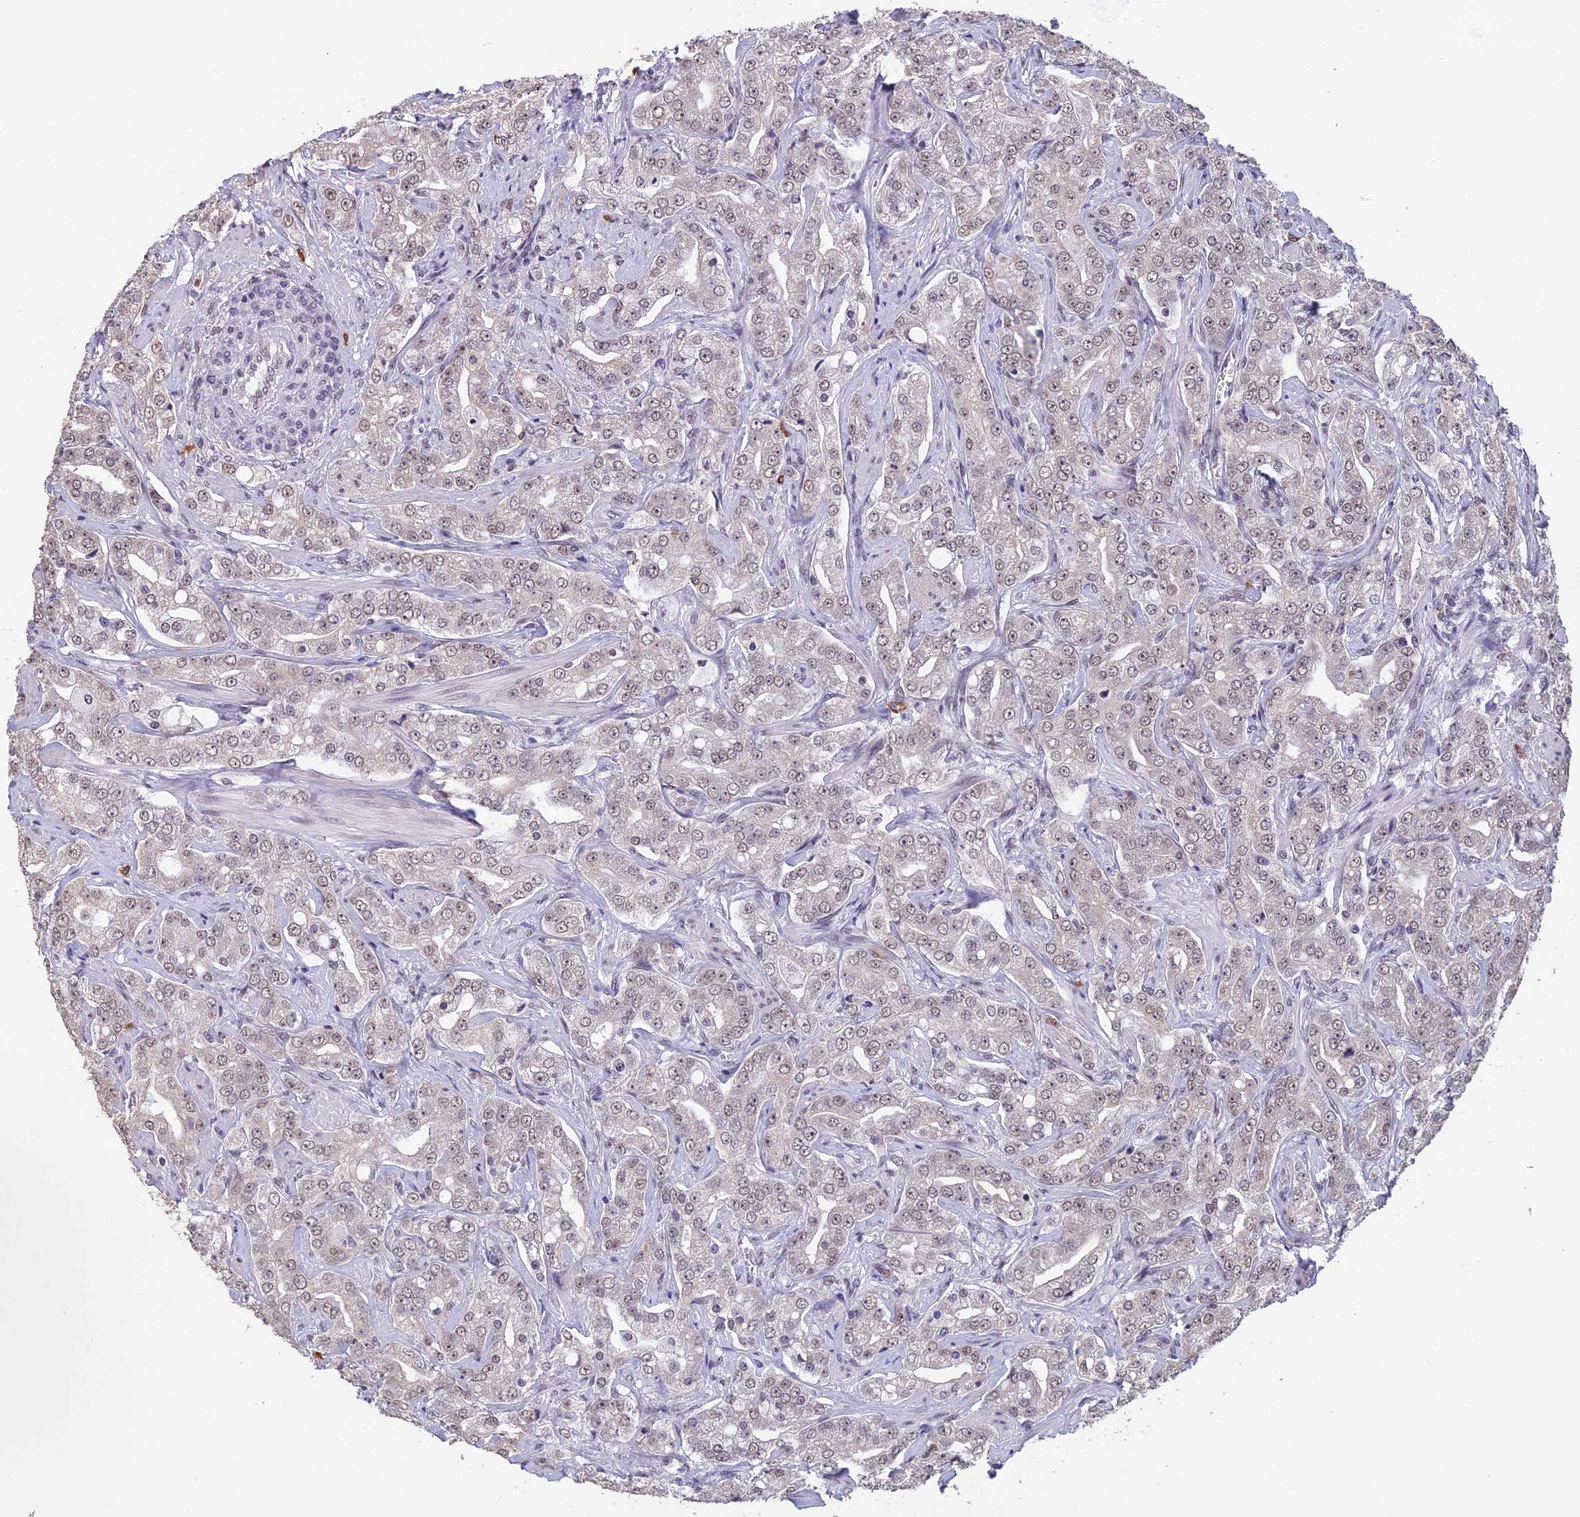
{"staining": {"intensity": "weak", "quantity": "25%-75%", "location": "nuclear"}, "tissue": "prostate cancer", "cell_type": "Tumor cells", "image_type": "cancer", "snomed": [{"axis": "morphology", "description": "Adenocarcinoma, Low grade"}, {"axis": "topography", "description": "Prostate"}], "caption": "Immunohistochemical staining of human prostate cancer shows weak nuclear protein staining in approximately 25%-75% of tumor cells. Using DAB (brown) and hematoxylin (blue) stains, captured at high magnification using brightfield microscopy.", "gene": "RNF40", "patient": {"sex": "male", "age": 67}}